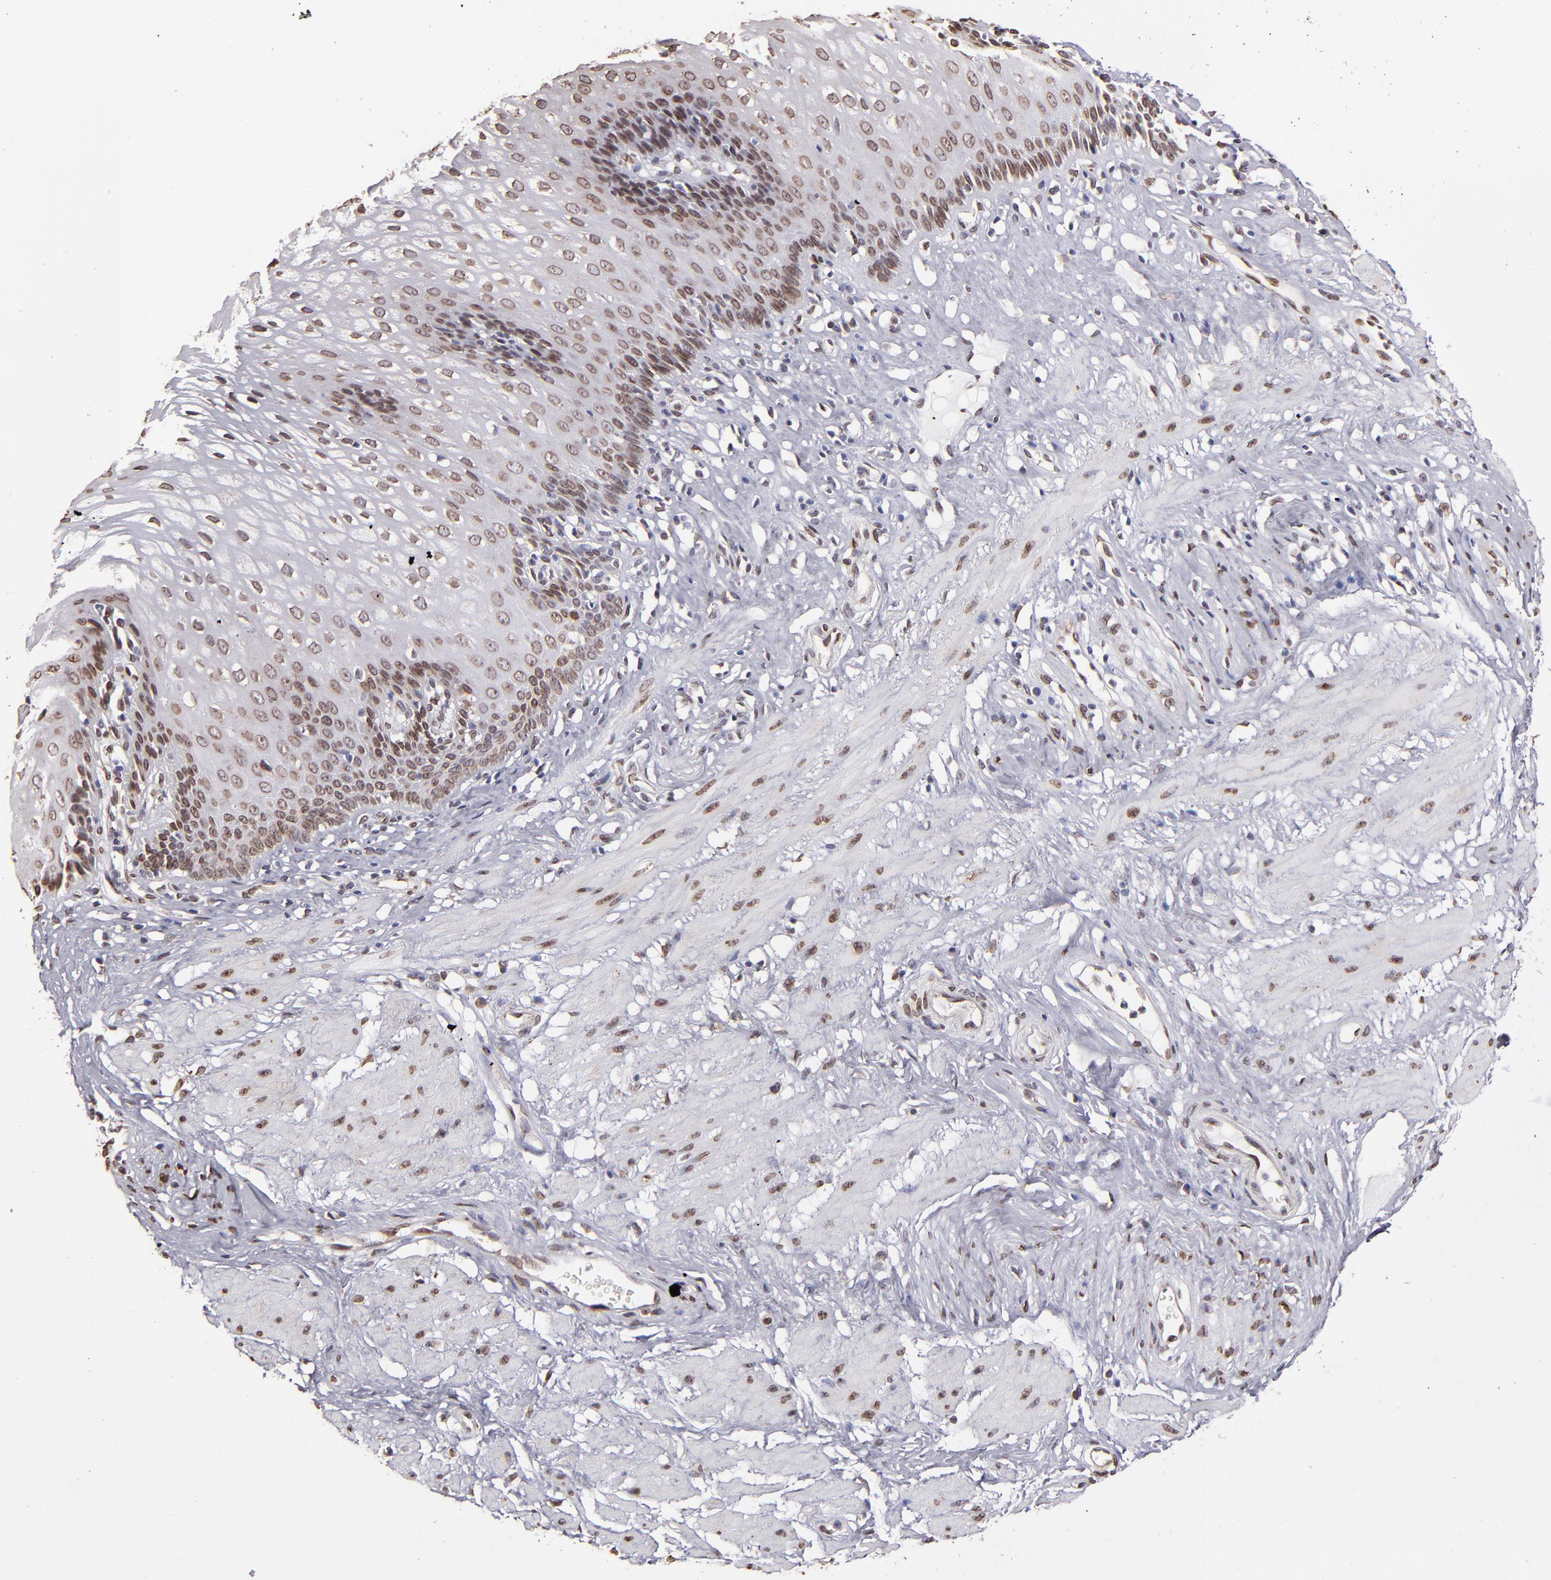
{"staining": {"intensity": "moderate", "quantity": ">75%", "location": "nuclear"}, "tissue": "esophagus", "cell_type": "Squamous epithelial cells", "image_type": "normal", "snomed": [{"axis": "morphology", "description": "Normal tissue, NOS"}, {"axis": "topography", "description": "Esophagus"}], "caption": "This image exhibits immunohistochemistry staining of normal esophagus, with medium moderate nuclear expression in approximately >75% of squamous epithelial cells.", "gene": "PUM3", "patient": {"sex": "female", "age": 70}}